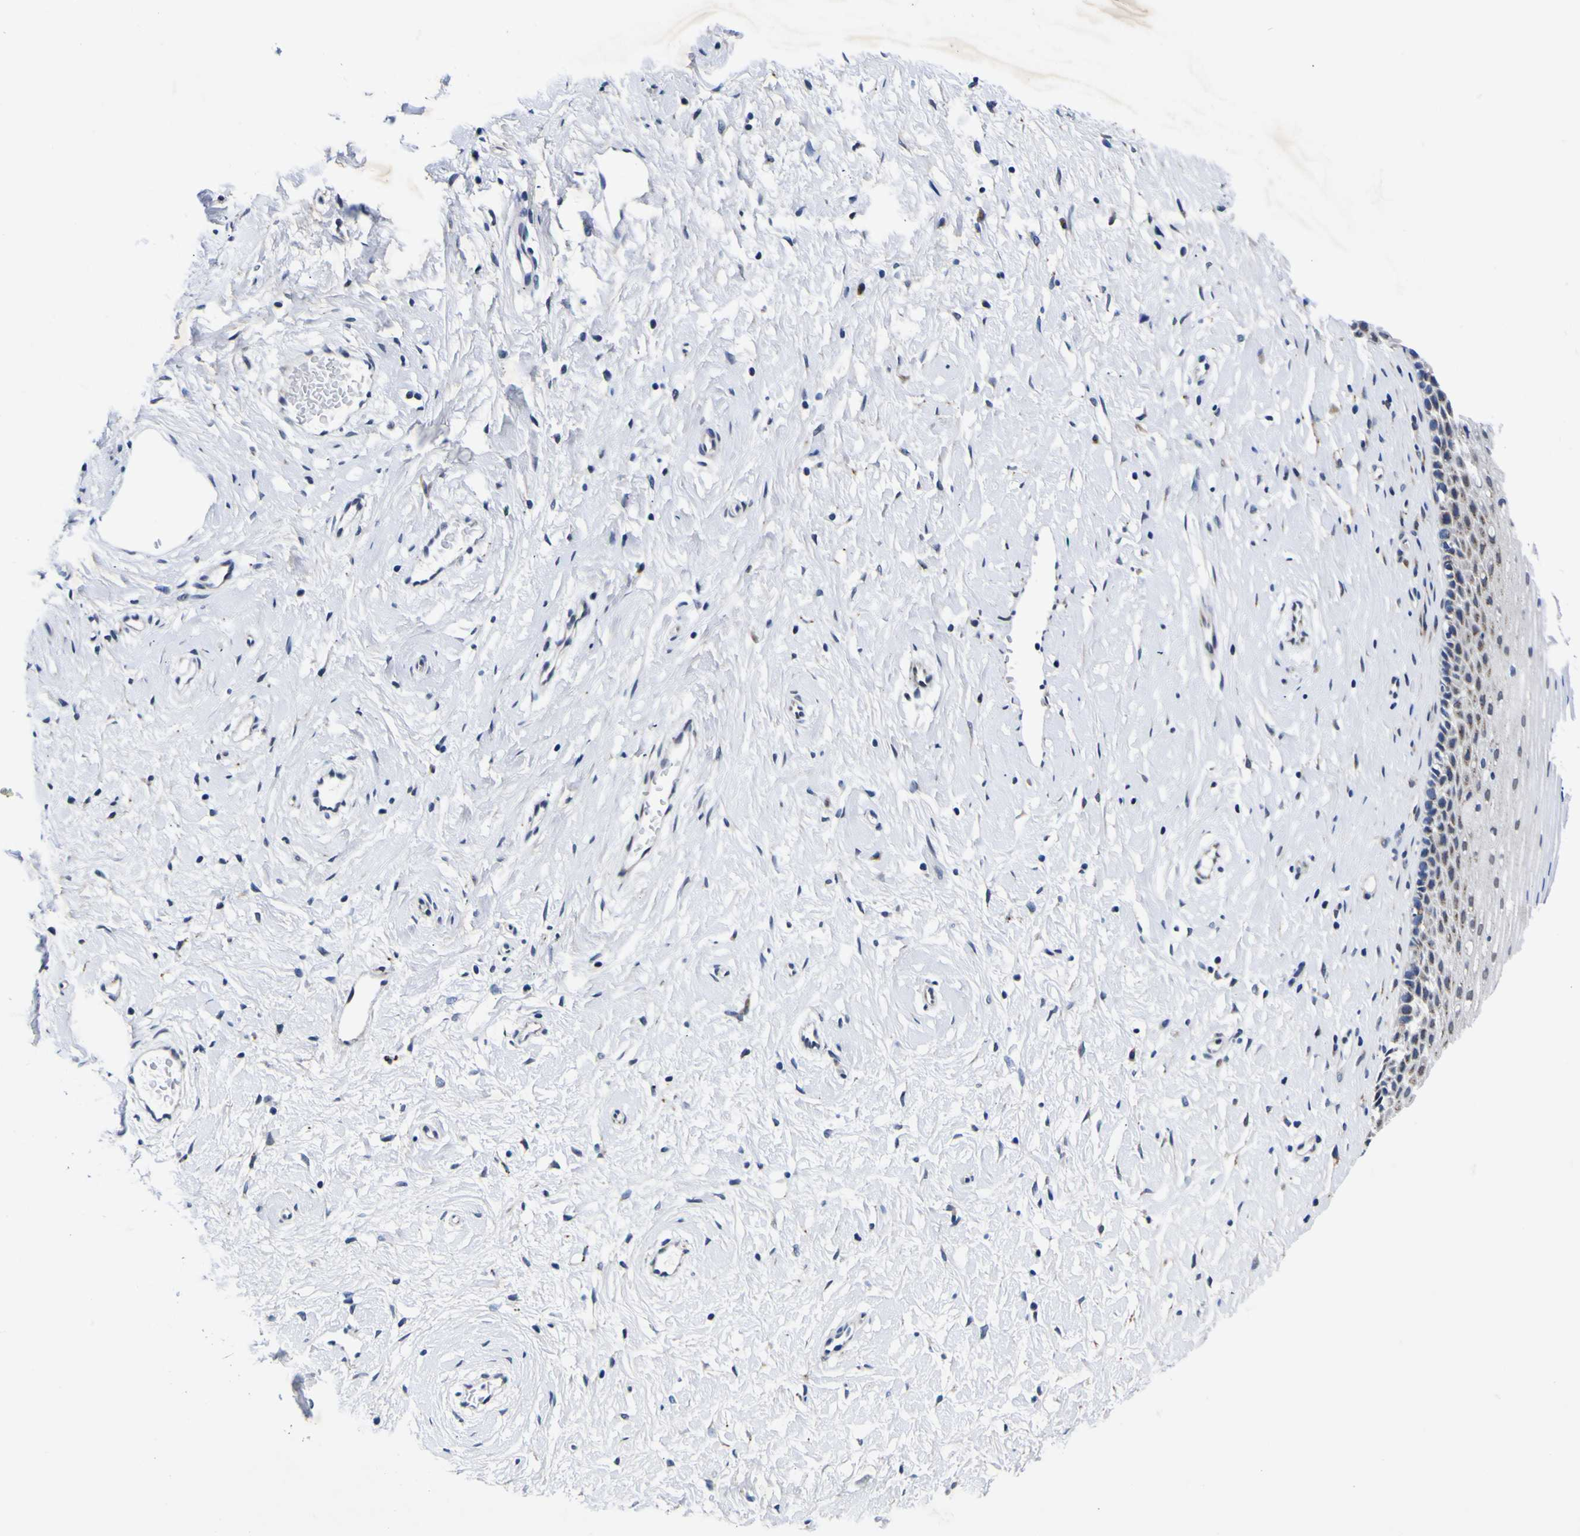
{"staining": {"intensity": "negative", "quantity": "none", "location": "none"}, "tissue": "cervix", "cell_type": "Glandular cells", "image_type": "normal", "snomed": [{"axis": "morphology", "description": "Normal tissue, NOS"}, {"axis": "topography", "description": "Cervix"}], "caption": "The immunohistochemistry (IHC) photomicrograph has no significant positivity in glandular cells of cervix. (Brightfield microscopy of DAB (3,3'-diaminobenzidine) IHC at high magnification).", "gene": "IGFLR1", "patient": {"sex": "female", "age": 39}}